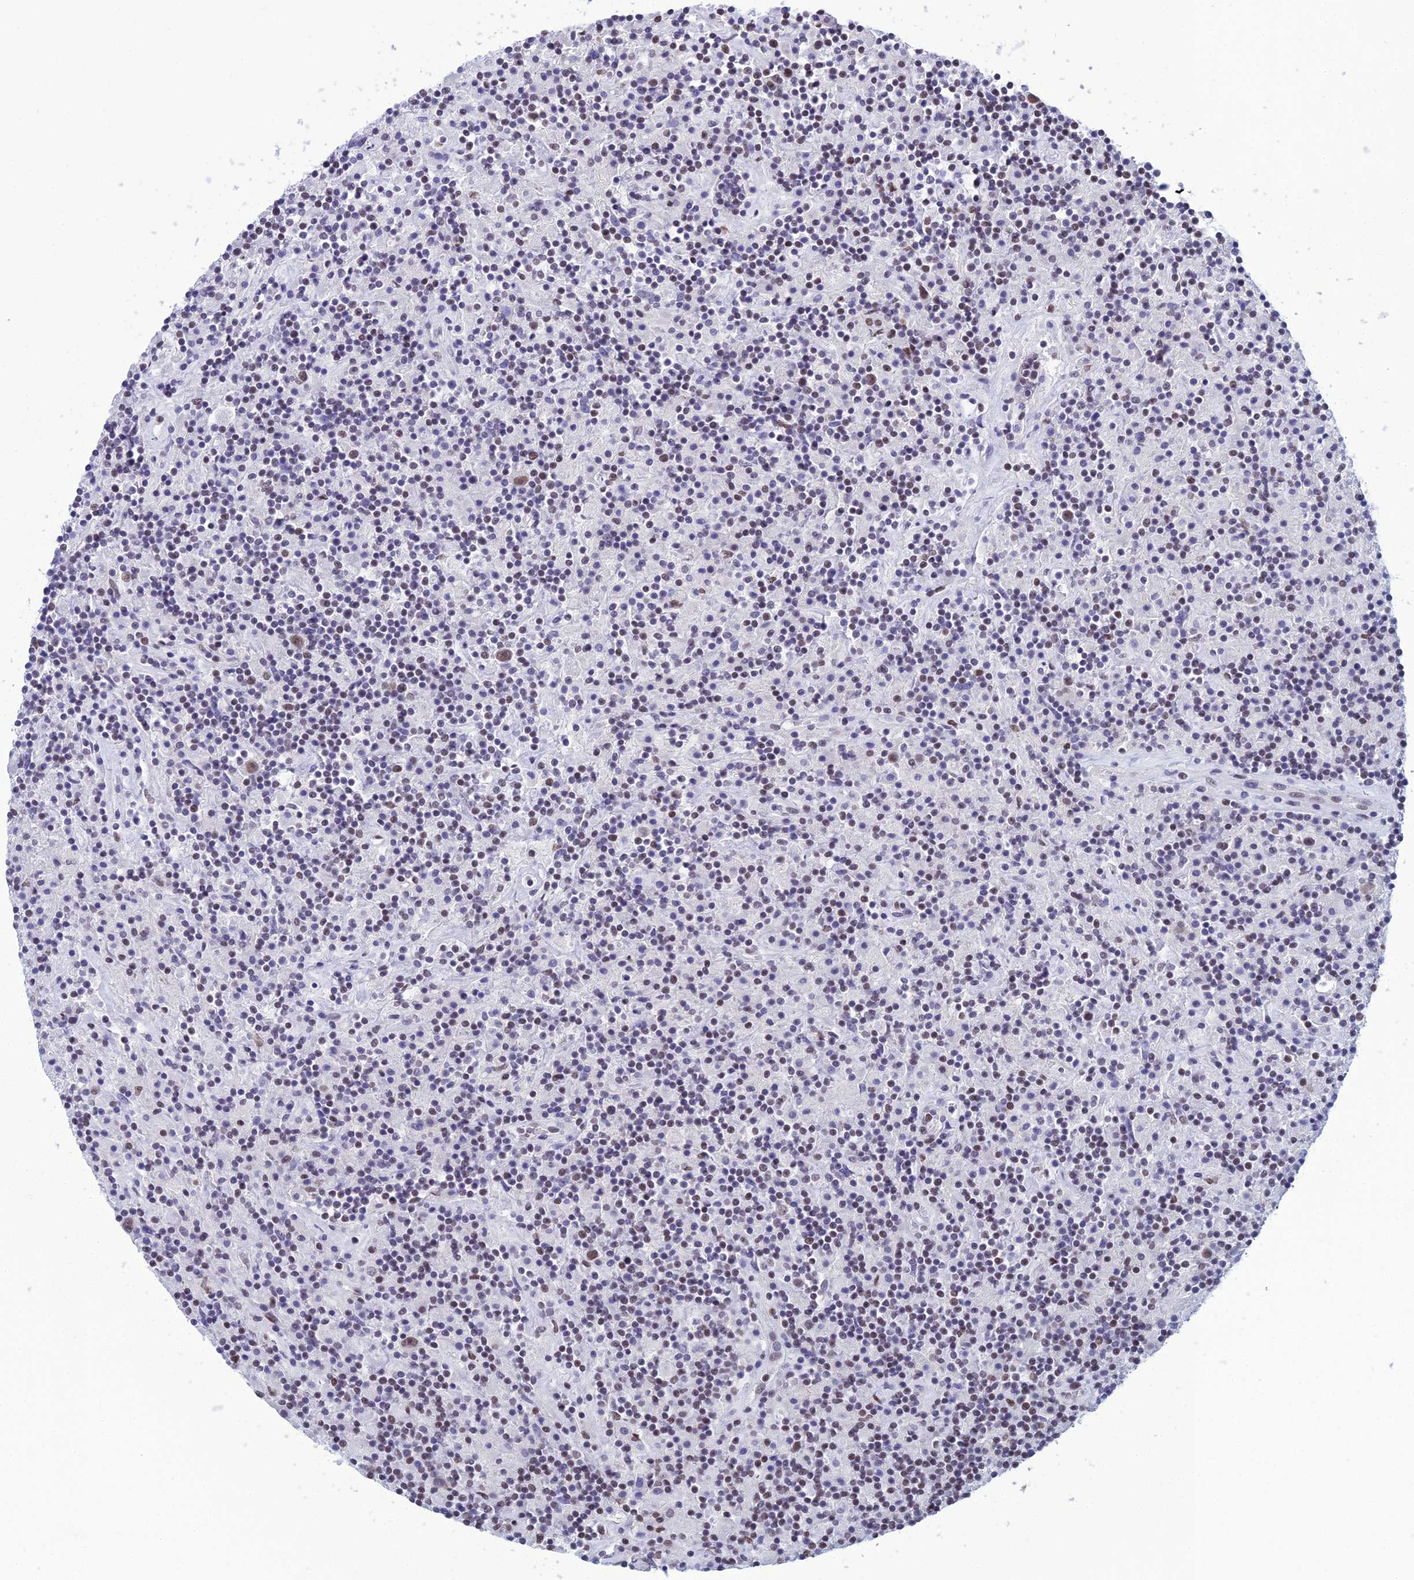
{"staining": {"intensity": "moderate", "quantity": ">75%", "location": "nuclear"}, "tissue": "lymphoma", "cell_type": "Tumor cells", "image_type": "cancer", "snomed": [{"axis": "morphology", "description": "Hodgkin's disease, NOS"}, {"axis": "topography", "description": "Lymph node"}], "caption": "A high-resolution histopathology image shows immunohistochemistry staining of Hodgkin's disease, which shows moderate nuclear positivity in about >75% of tumor cells.", "gene": "PRAMEF12", "patient": {"sex": "male", "age": 70}}